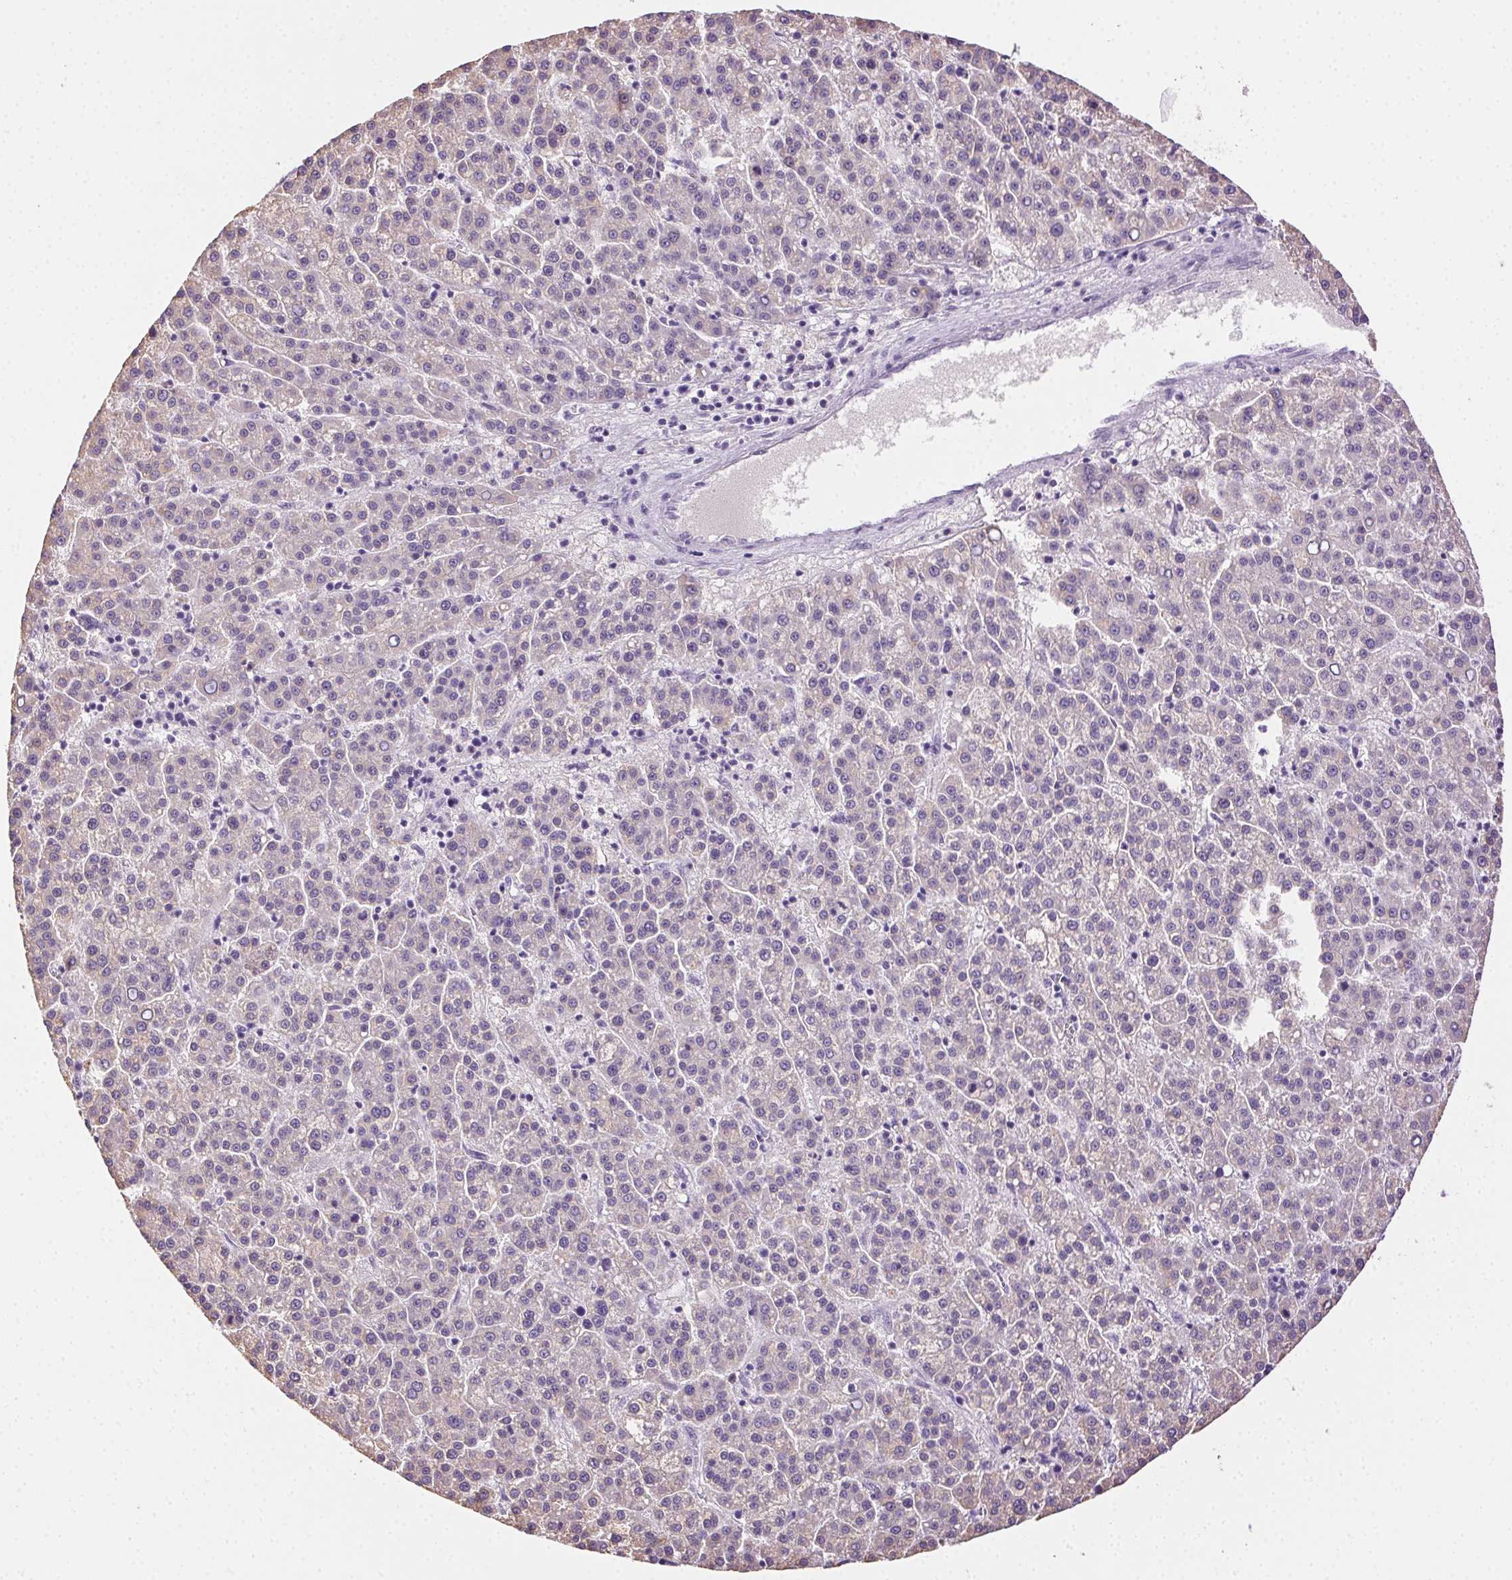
{"staining": {"intensity": "negative", "quantity": "none", "location": "none"}, "tissue": "liver cancer", "cell_type": "Tumor cells", "image_type": "cancer", "snomed": [{"axis": "morphology", "description": "Carcinoma, Hepatocellular, NOS"}, {"axis": "topography", "description": "Liver"}], "caption": "High magnification brightfield microscopy of liver hepatocellular carcinoma stained with DAB (3,3'-diaminobenzidine) (brown) and counterstained with hematoxylin (blue): tumor cells show no significant staining. (Stains: DAB (3,3'-diaminobenzidine) immunohistochemistry (IHC) with hematoxylin counter stain, Microscopy: brightfield microscopy at high magnification).", "gene": "CLDN10", "patient": {"sex": "female", "age": 58}}